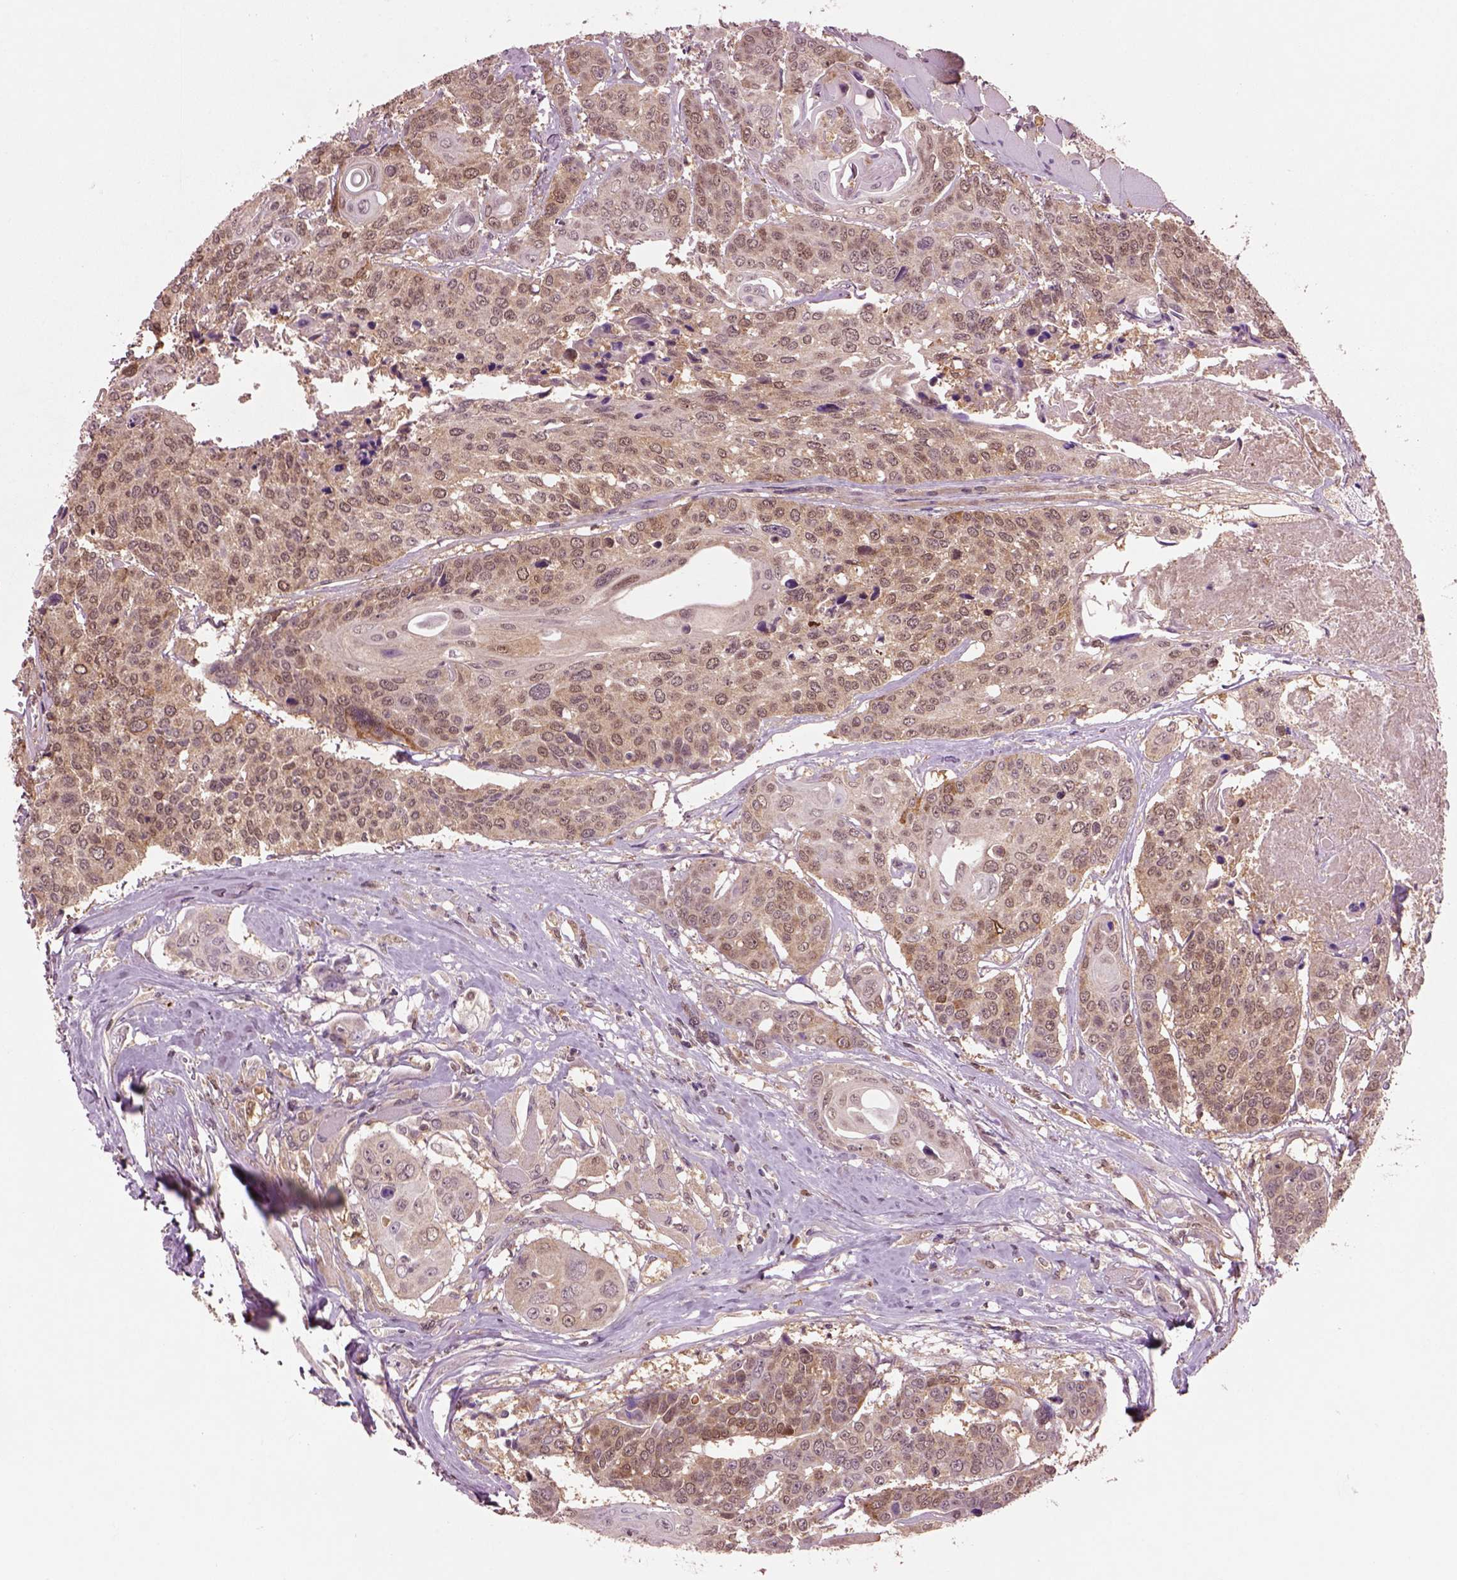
{"staining": {"intensity": "weak", "quantity": ">75%", "location": "cytoplasmic/membranous"}, "tissue": "head and neck cancer", "cell_type": "Tumor cells", "image_type": "cancer", "snomed": [{"axis": "morphology", "description": "Squamous cell carcinoma, NOS"}, {"axis": "topography", "description": "Oral tissue"}, {"axis": "topography", "description": "Head-Neck"}], "caption": "There is low levels of weak cytoplasmic/membranous staining in tumor cells of head and neck squamous cell carcinoma, as demonstrated by immunohistochemical staining (brown color).", "gene": "MDP1", "patient": {"sex": "male", "age": 56}}